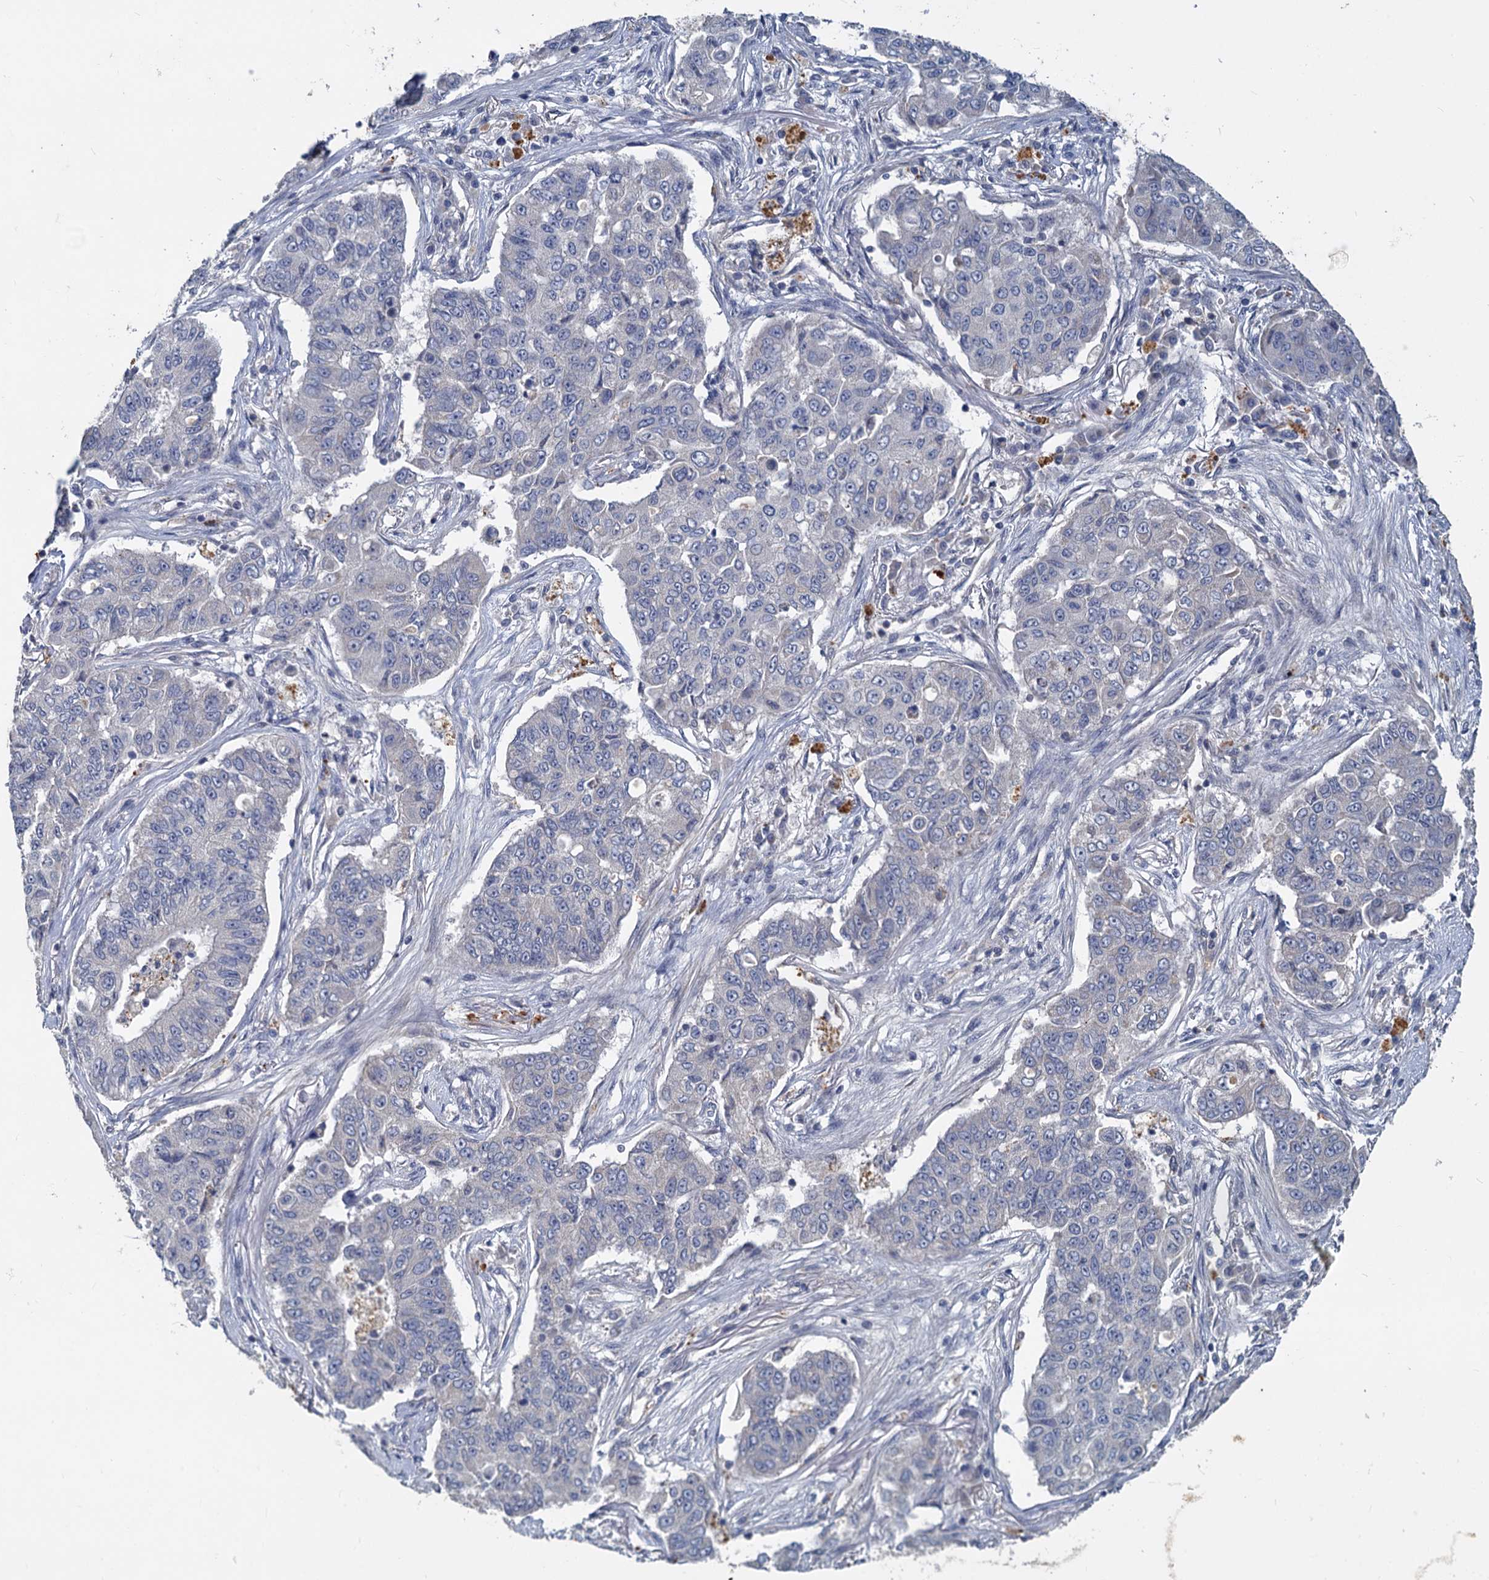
{"staining": {"intensity": "negative", "quantity": "none", "location": "none"}, "tissue": "lung cancer", "cell_type": "Tumor cells", "image_type": "cancer", "snomed": [{"axis": "morphology", "description": "Squamous cell carcinoma, NOS"}, {"axis": "topography", "description": "Lung"}], "caption": "Protein analysis of lung cancer (squamous cell carcinoma) reveals no significant positivity in tumor cells.", "gene": "SLC2A7", "patient": {"sex": "male", "age": 74}}